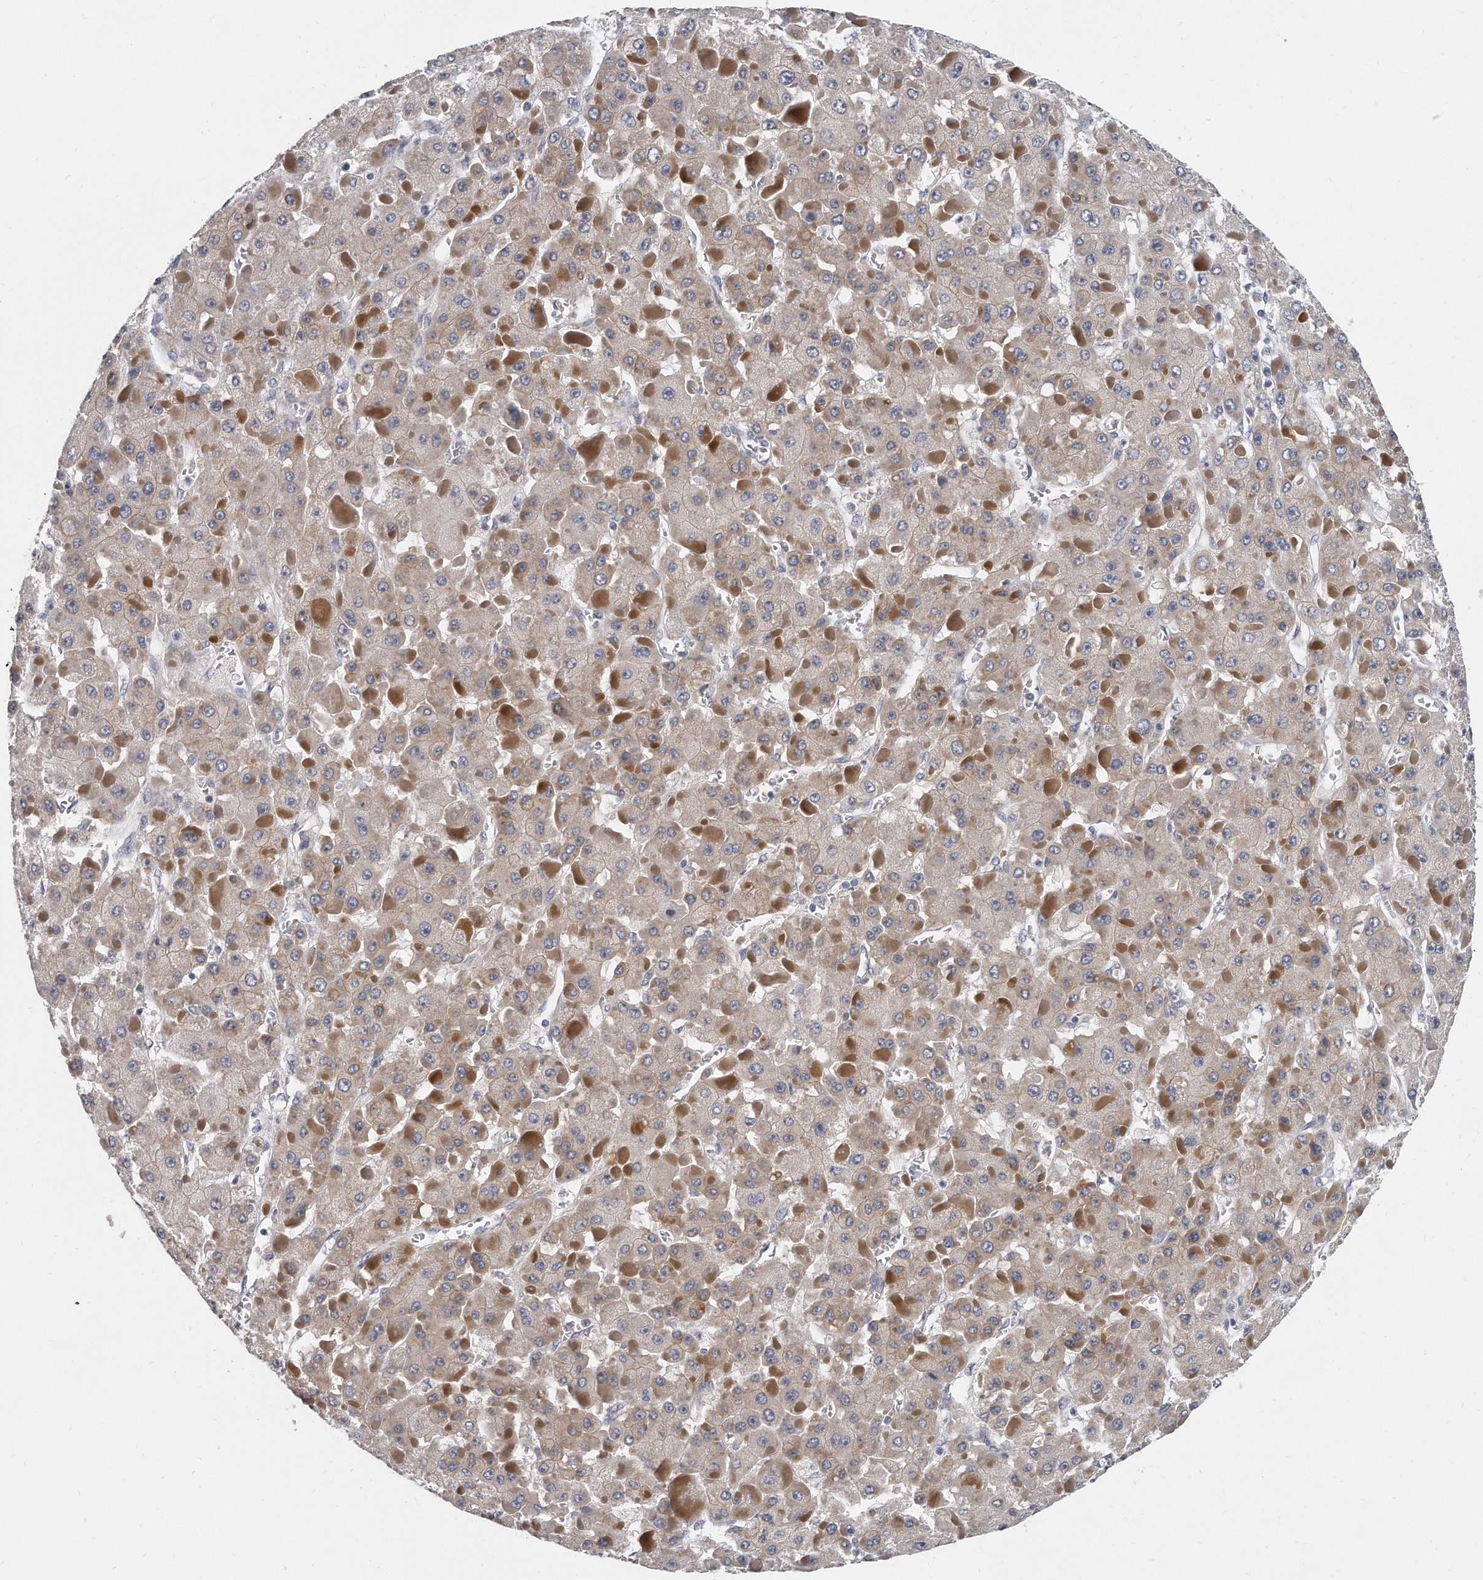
{"staining": {"intensity": "weak", "quantity": "25%-75%", "location": "cytoplasmic/membranous"}, "tissue": "liver cancer", "cell_type": "Tumor cells", "image_type": "cancer", "snomed": [{"axis": "morphology", "description": "Carcinoma, Hepatocellular, NOS"}, {"axis": "topography", "description": "Liver"}], "caption": "Immunohistochemical staining of human liver cancer (hepatocellular carcinoma) reveals low levels of weak cytoplasmic/membranous protein expression in approximately 25%-75% of tumor cells. (brown staining indicates protein expression, while blue staining denotes nuclei).", "gene": "PLEKHA6", "patient": {"sex": "female", "age": 73}}